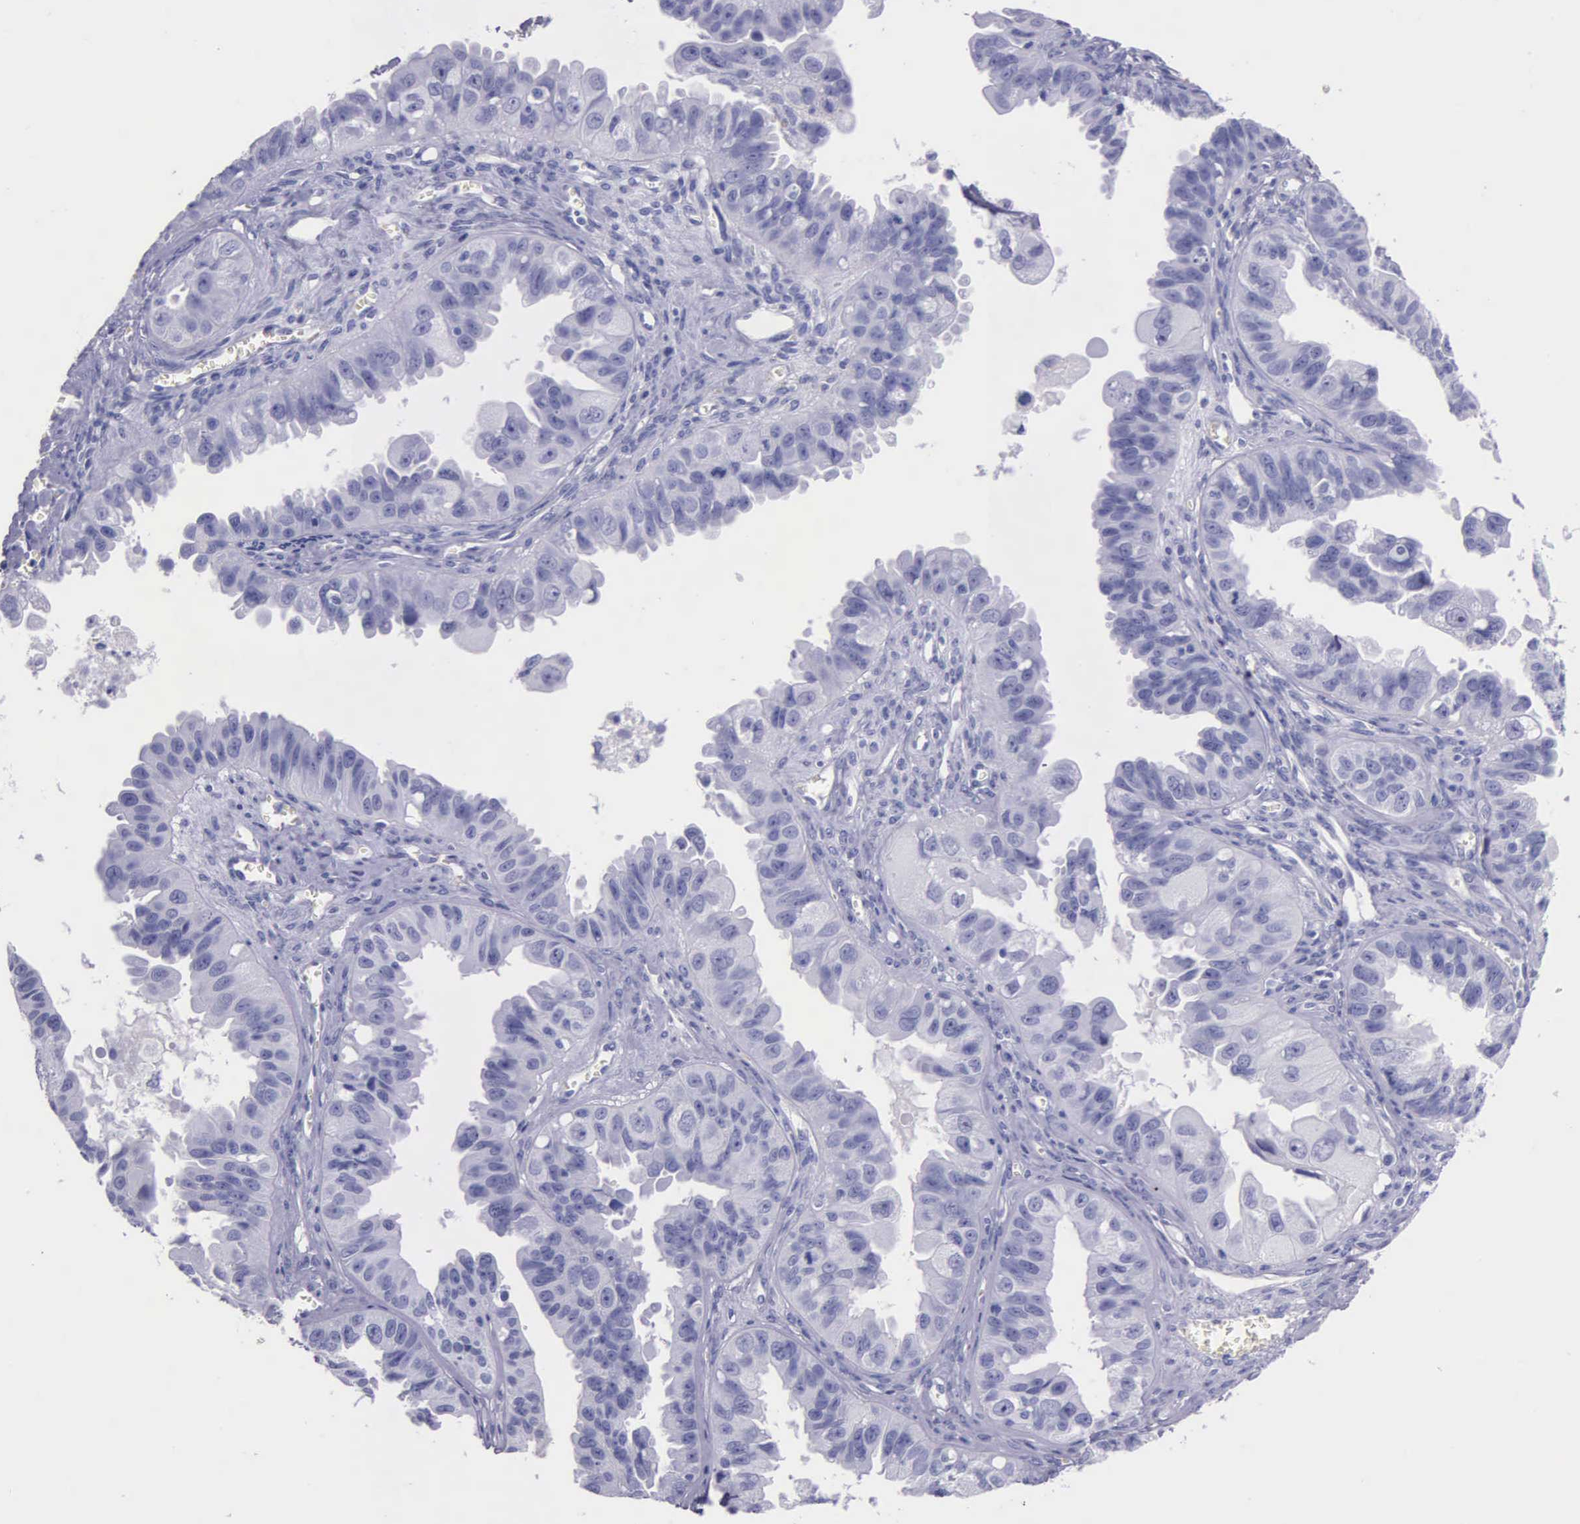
{"staining": {"intensity": "negative", "quantity": "none", "location": "none"}, "tissue": "ovarian cancer", "cell_type": "Tumor cells", "image_type": "cancer", "snomed": [{"axis": "morphology", "description": "Carcinoma, endometroid"}, {"axis": "topography", "description": "Ovary"}], "caption": "The immunohistochemistry image has no significant expression in tumor cells of endometroid carcinoma (ovarian) tissue. The staining was performed using DAB to visualize the protein expression in brown, while the nuclei were stained in blue with hematoxylin (Magnification: 20x).", "gene": "KLK3", "patient": {"sex": "female", "age": 85}}